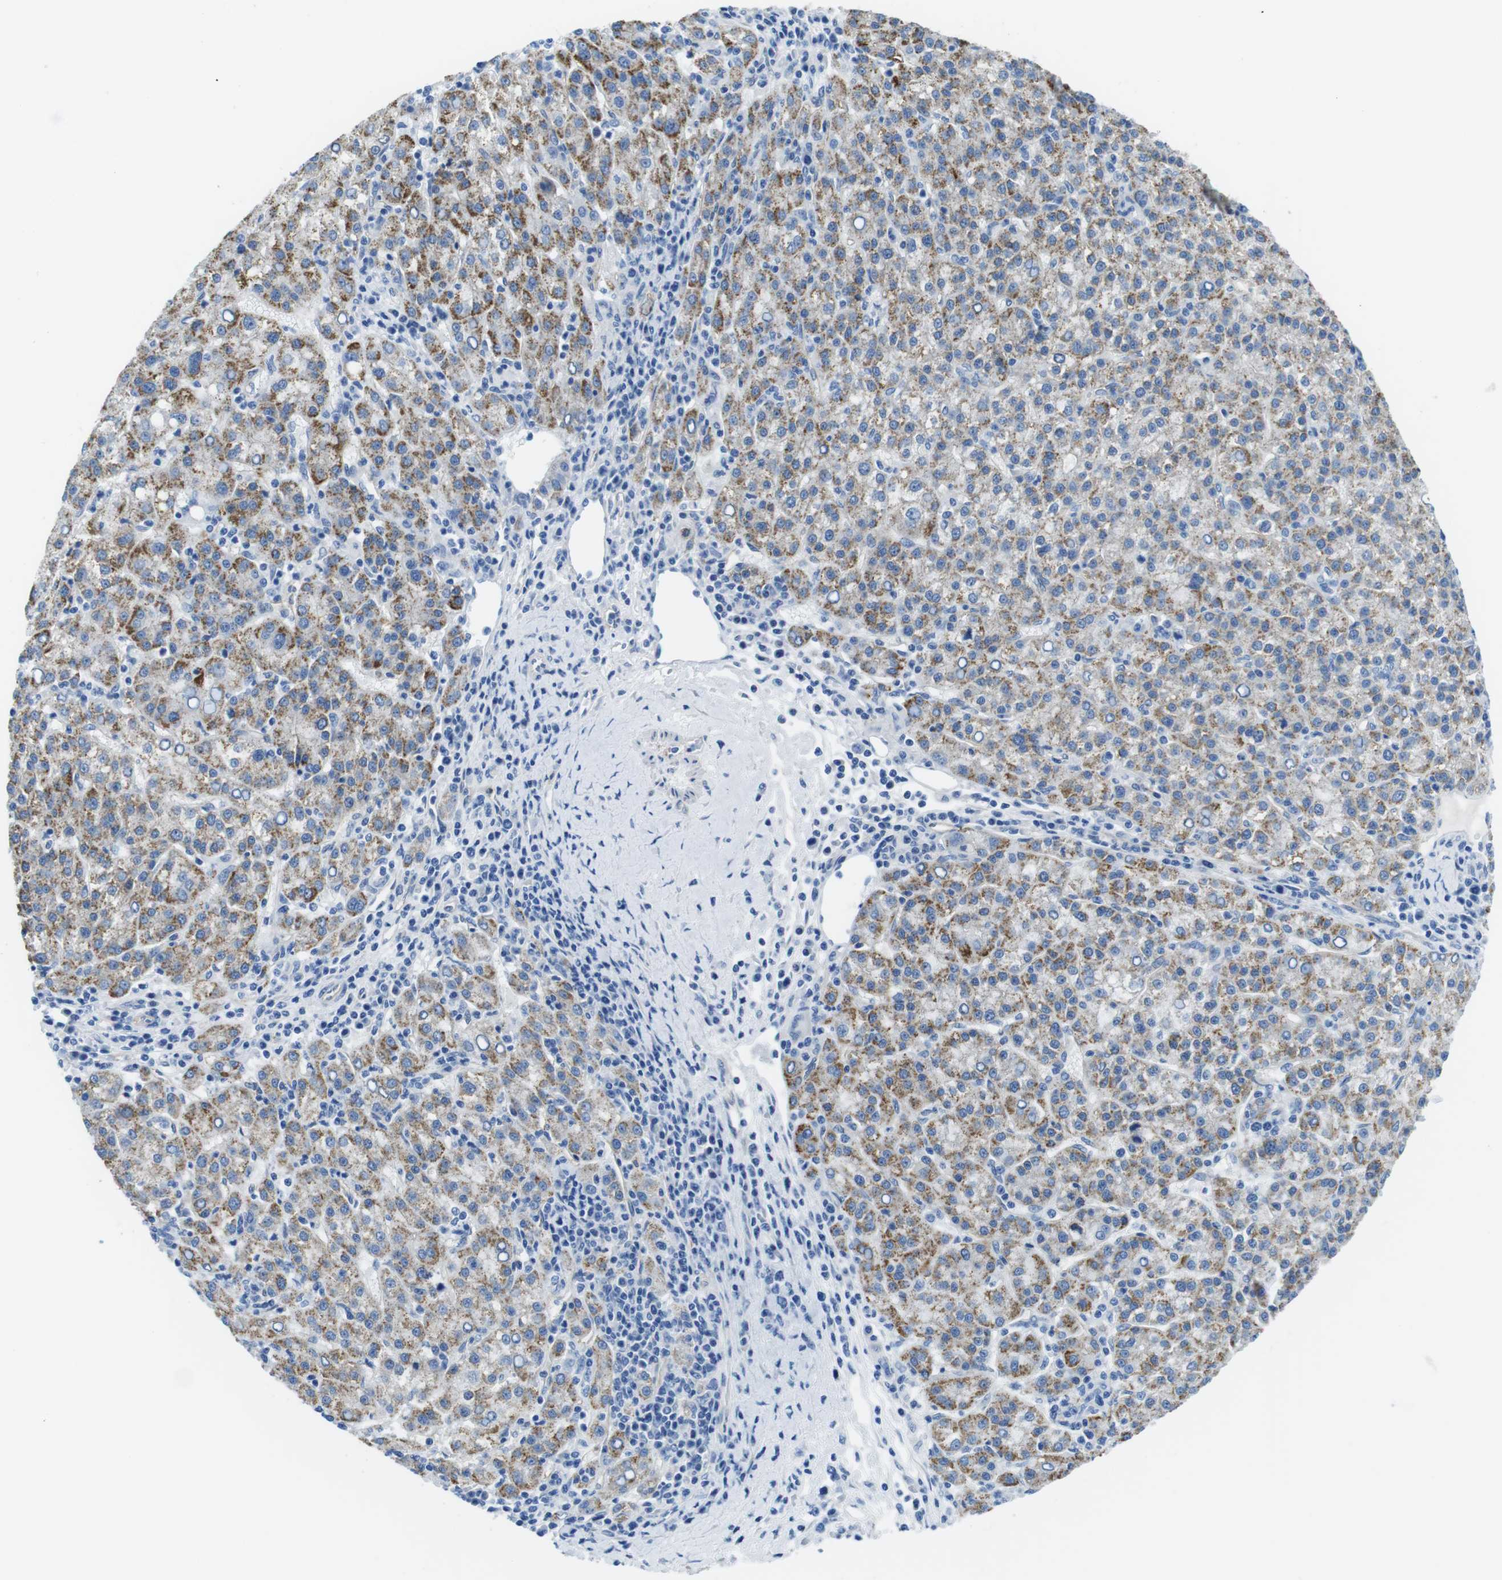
{"staining": {"intensity": "moderate", "quantity": ">75%", "location": "cytoplasmic/membranous"}, "tissue": "liver cancer", "cell_type": "Tumor cells", "image_type": "cancer", "snomed": [{"axis": "morphology", "description": "Carcinoma, Hepatocellular, NOS"}, {"axis": "topography", "description": "Liver"}], "caption": "Protein staining shows moderate cytoplasmic/membranous expression in about >75% of tumor cells in liver hepatocellular carcinoma.", "gene": "CDH8", "patient": {"sex": "female", "age": 58}}